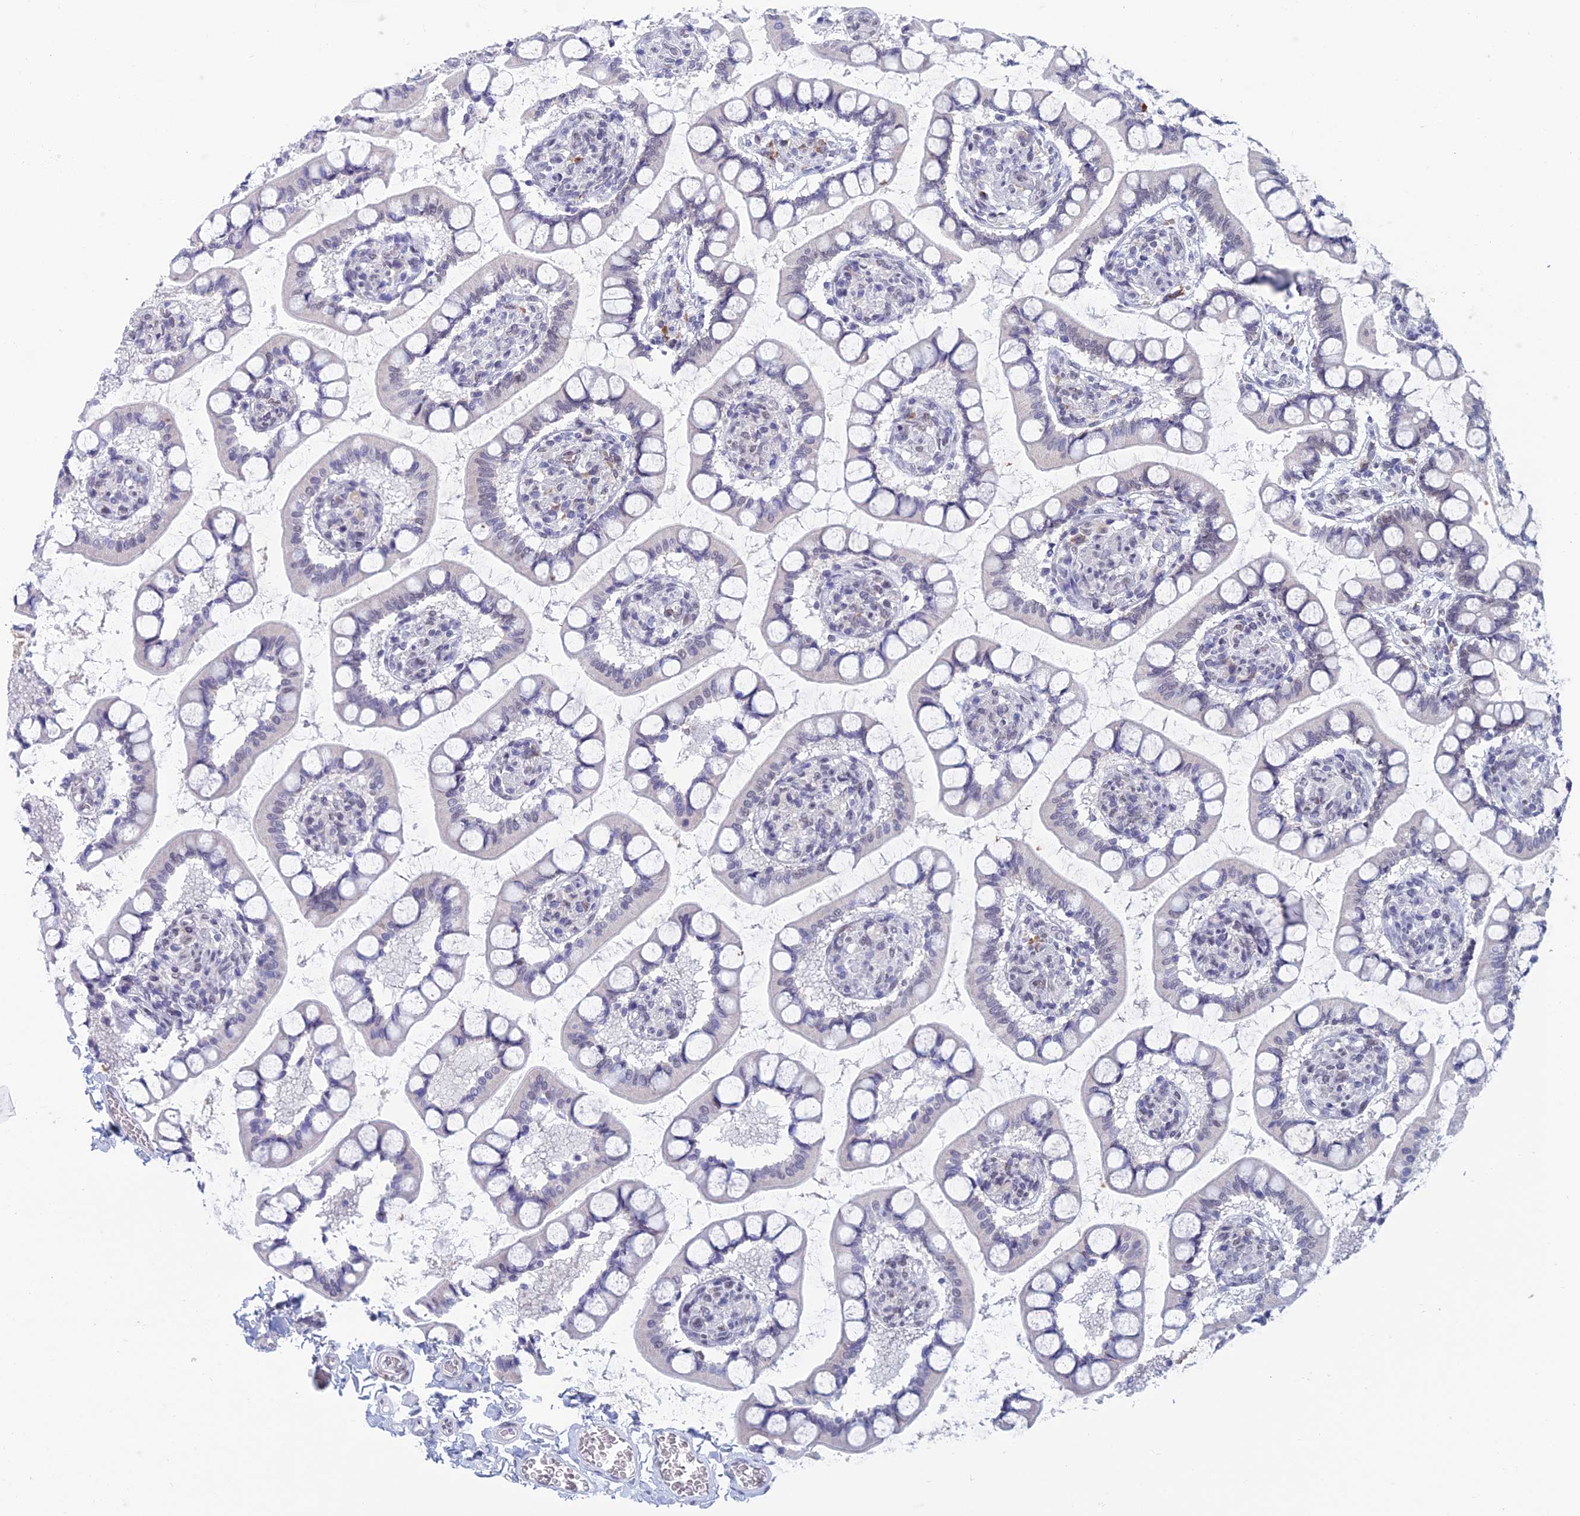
{"staining": {"intensity": "weak", "quantity": "<25%", "location": "nuclear"}, "tissue": "small intestine", "cell_type": "Glandular cells", "image_type": "normal", "snomed": [{"axis": "morphology", "description": "Normal tissue, NOS"}, {"axis": "topography", "description": "Small intestine"}], "caption": "IHC photomicrograph of normal human small intestine stained for a protein (brown), which demonstrates no expression in glandular cells.", "gene": "NABP2", "patient": {"sex": "male", "age": 52}}